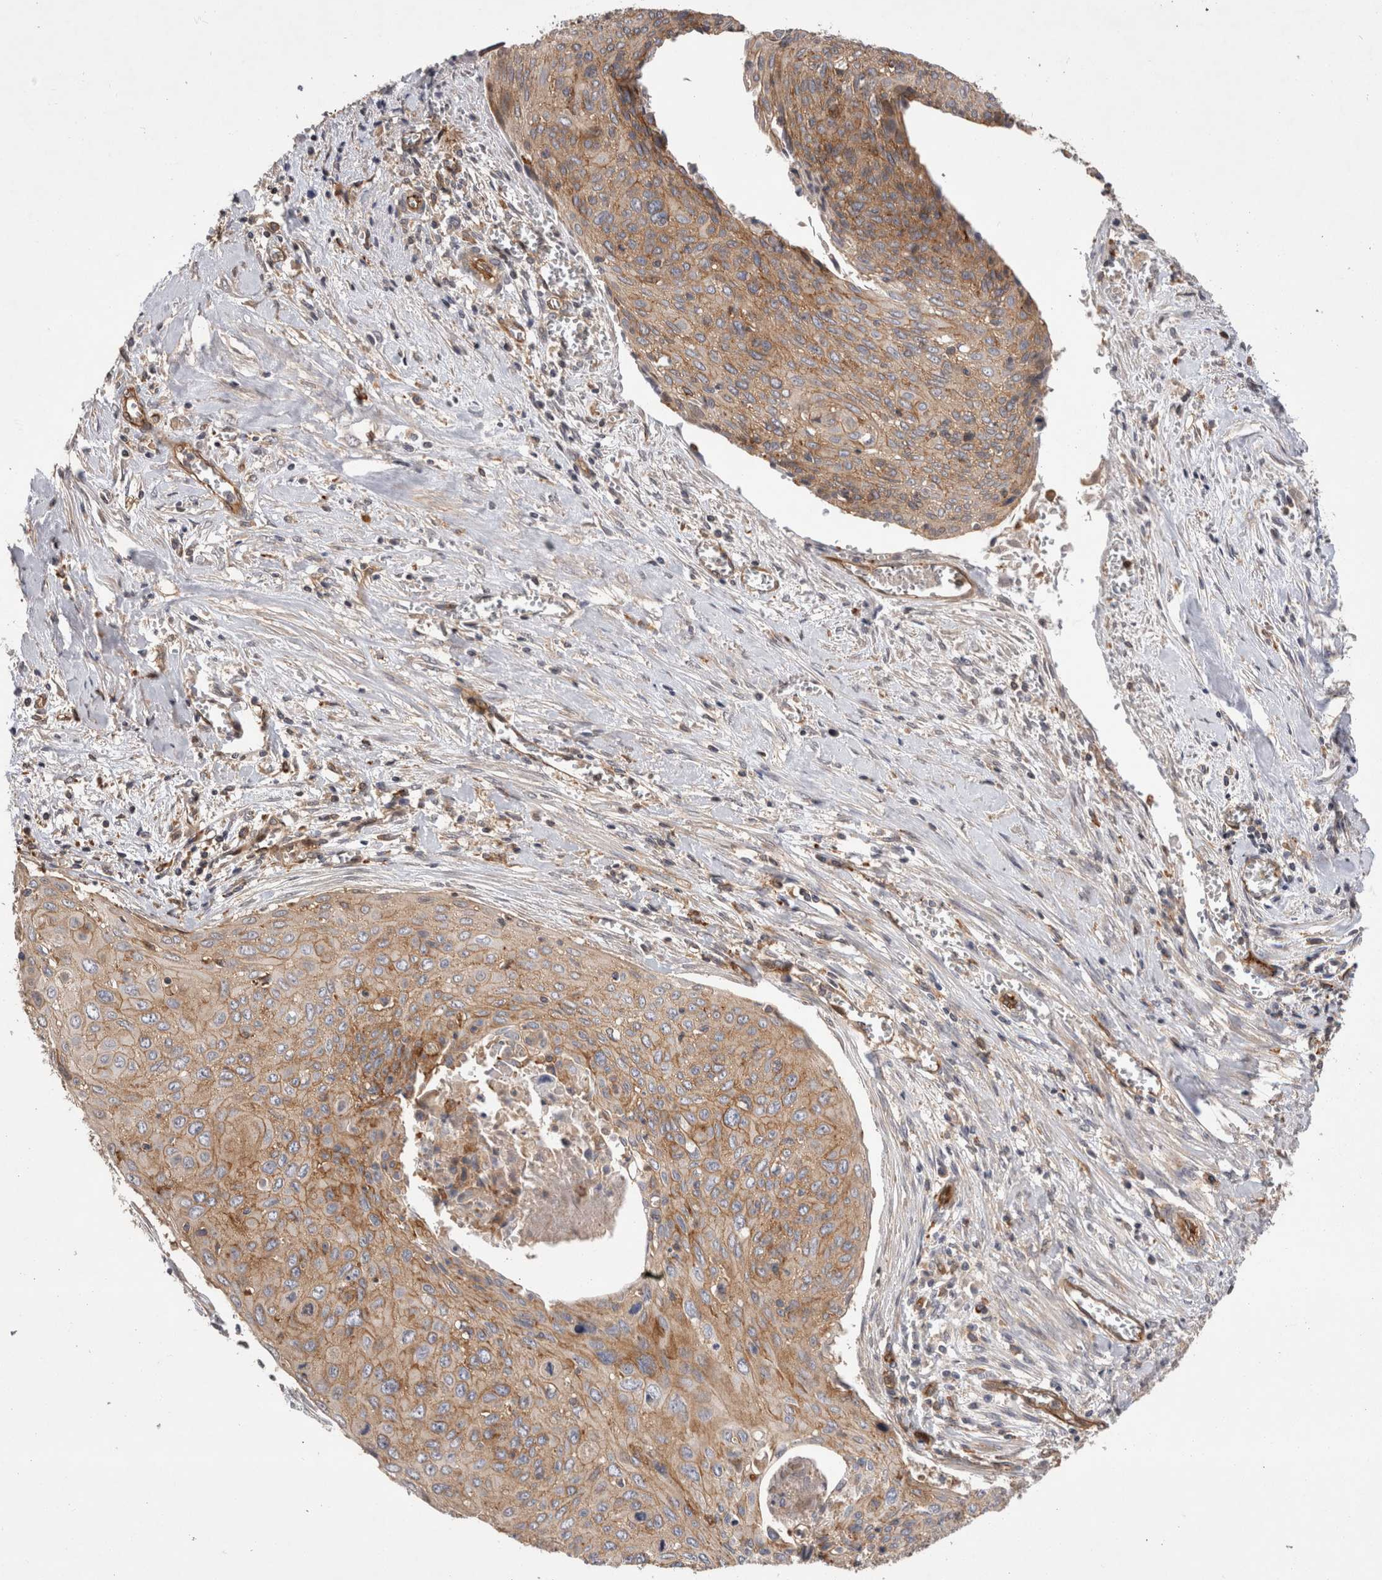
{"staining": {"intensity": "moderate", "quantity": ">75%", "location": "cytoplasmic/membranous"}, "tissue": "cervical cancer", "cell_type": "Tumor cells", "image_type": "cancer", "snomed": [{"axis": "morphology", "description": "Squamous cell carcinoma, NOS"}, {"axis": "topography", "description": "Cervix"}], "caption": "Brown immunohistochemical staining in squamous cell carcinoma (cervical) displays moderate cytoplasmic/membranous positivity in approximately >75% of tumor cells.", "gene": "BNIP2", "patient": {"sex": "female", "age": 55}}